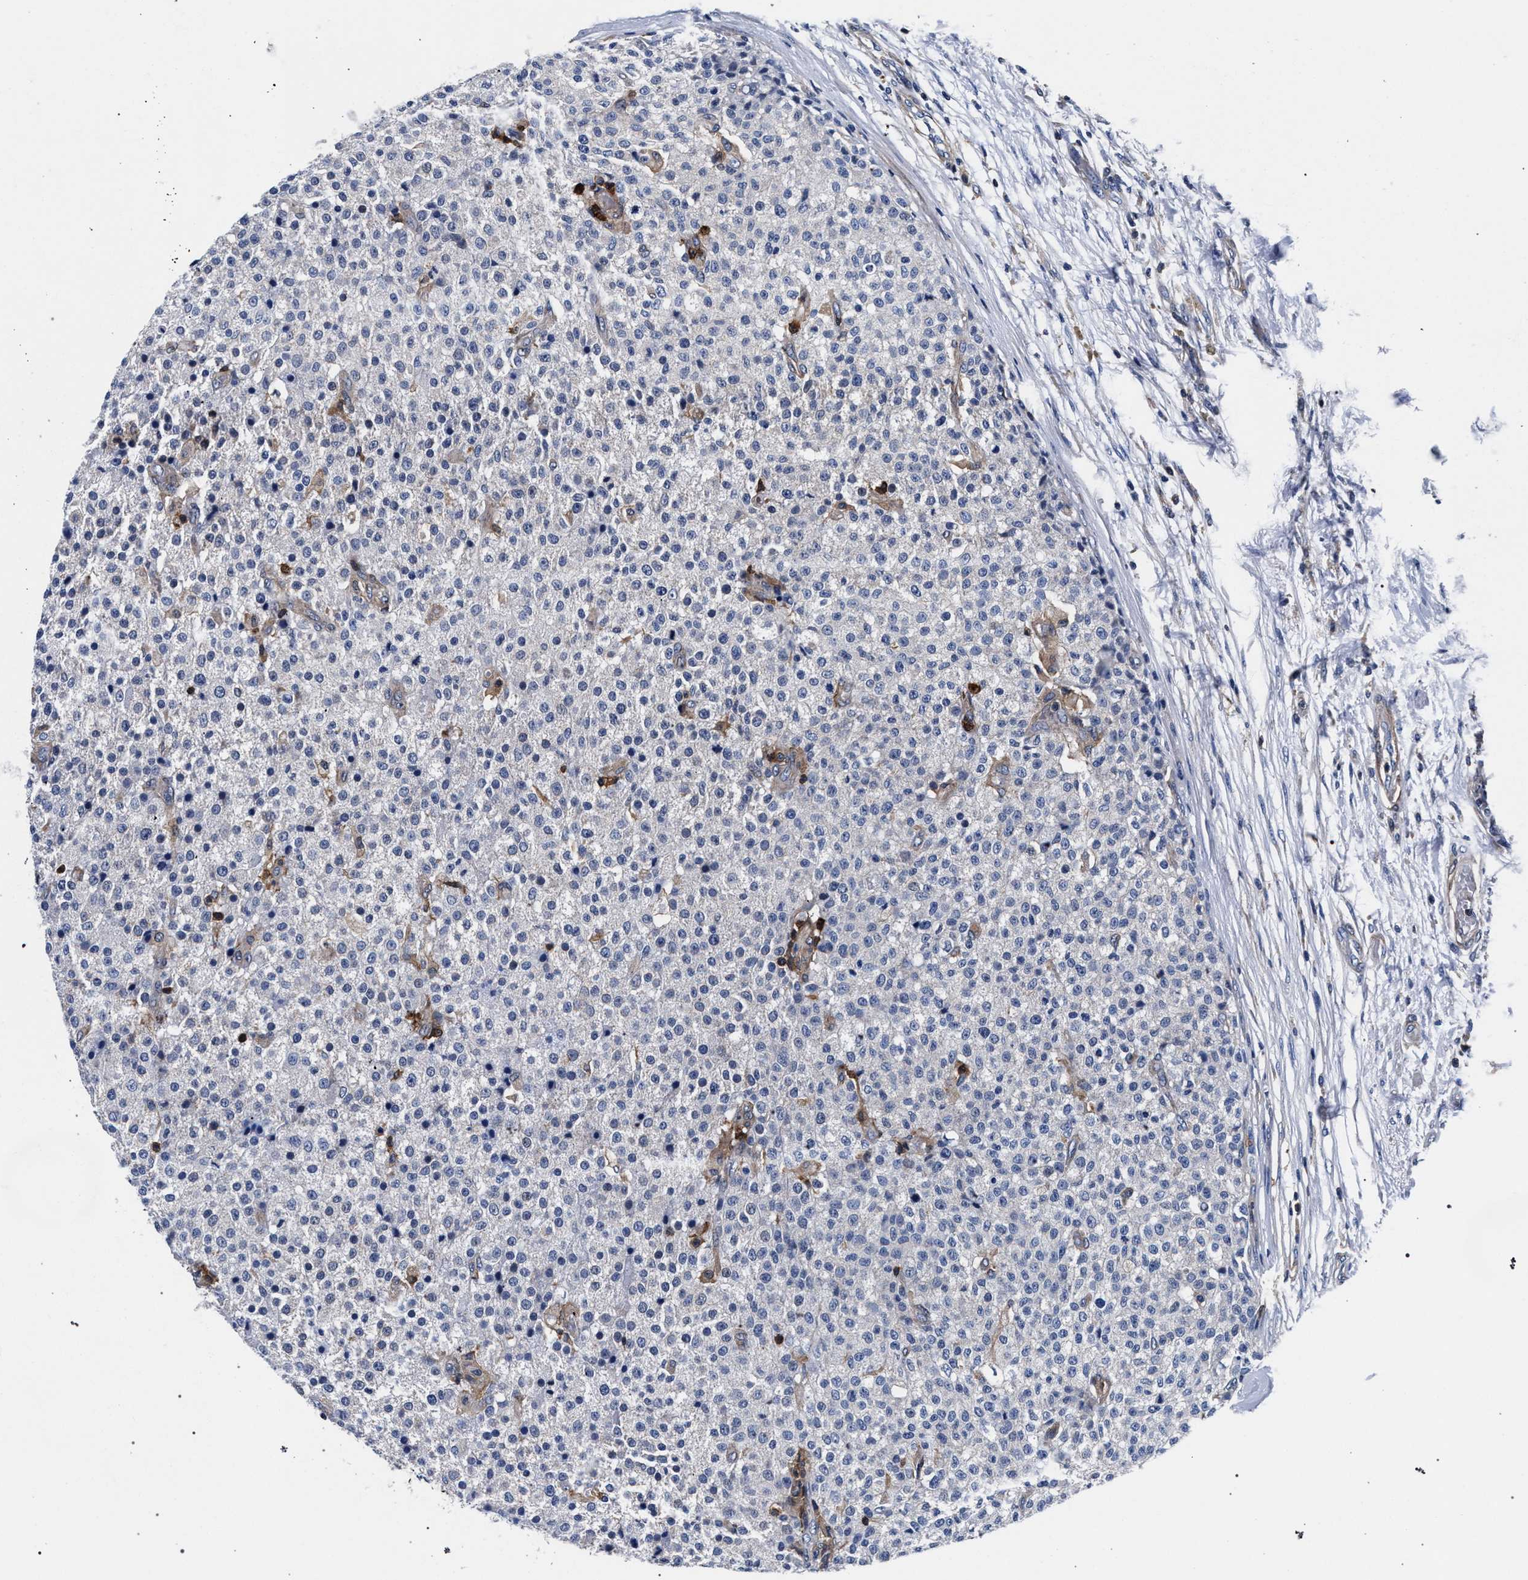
{"staining": {"intensity": "negative", "quantity": "none", "location": "none"}, "tissue": "testis cancer", "cell_type": "Tumor cells", "image_type": "cancer", "snomed": [{"axis": "morphology", "description": "Seminoma, NOS"}, {"axis": "topography", "description": "Testis"}], "caption": "Human testis seminoma stained for a protein using immunohistochemistry (IHC) exhibits no staining in tumor cells.", "gene": "LASP1", "patient": {"sex": "male", "age": 59}}